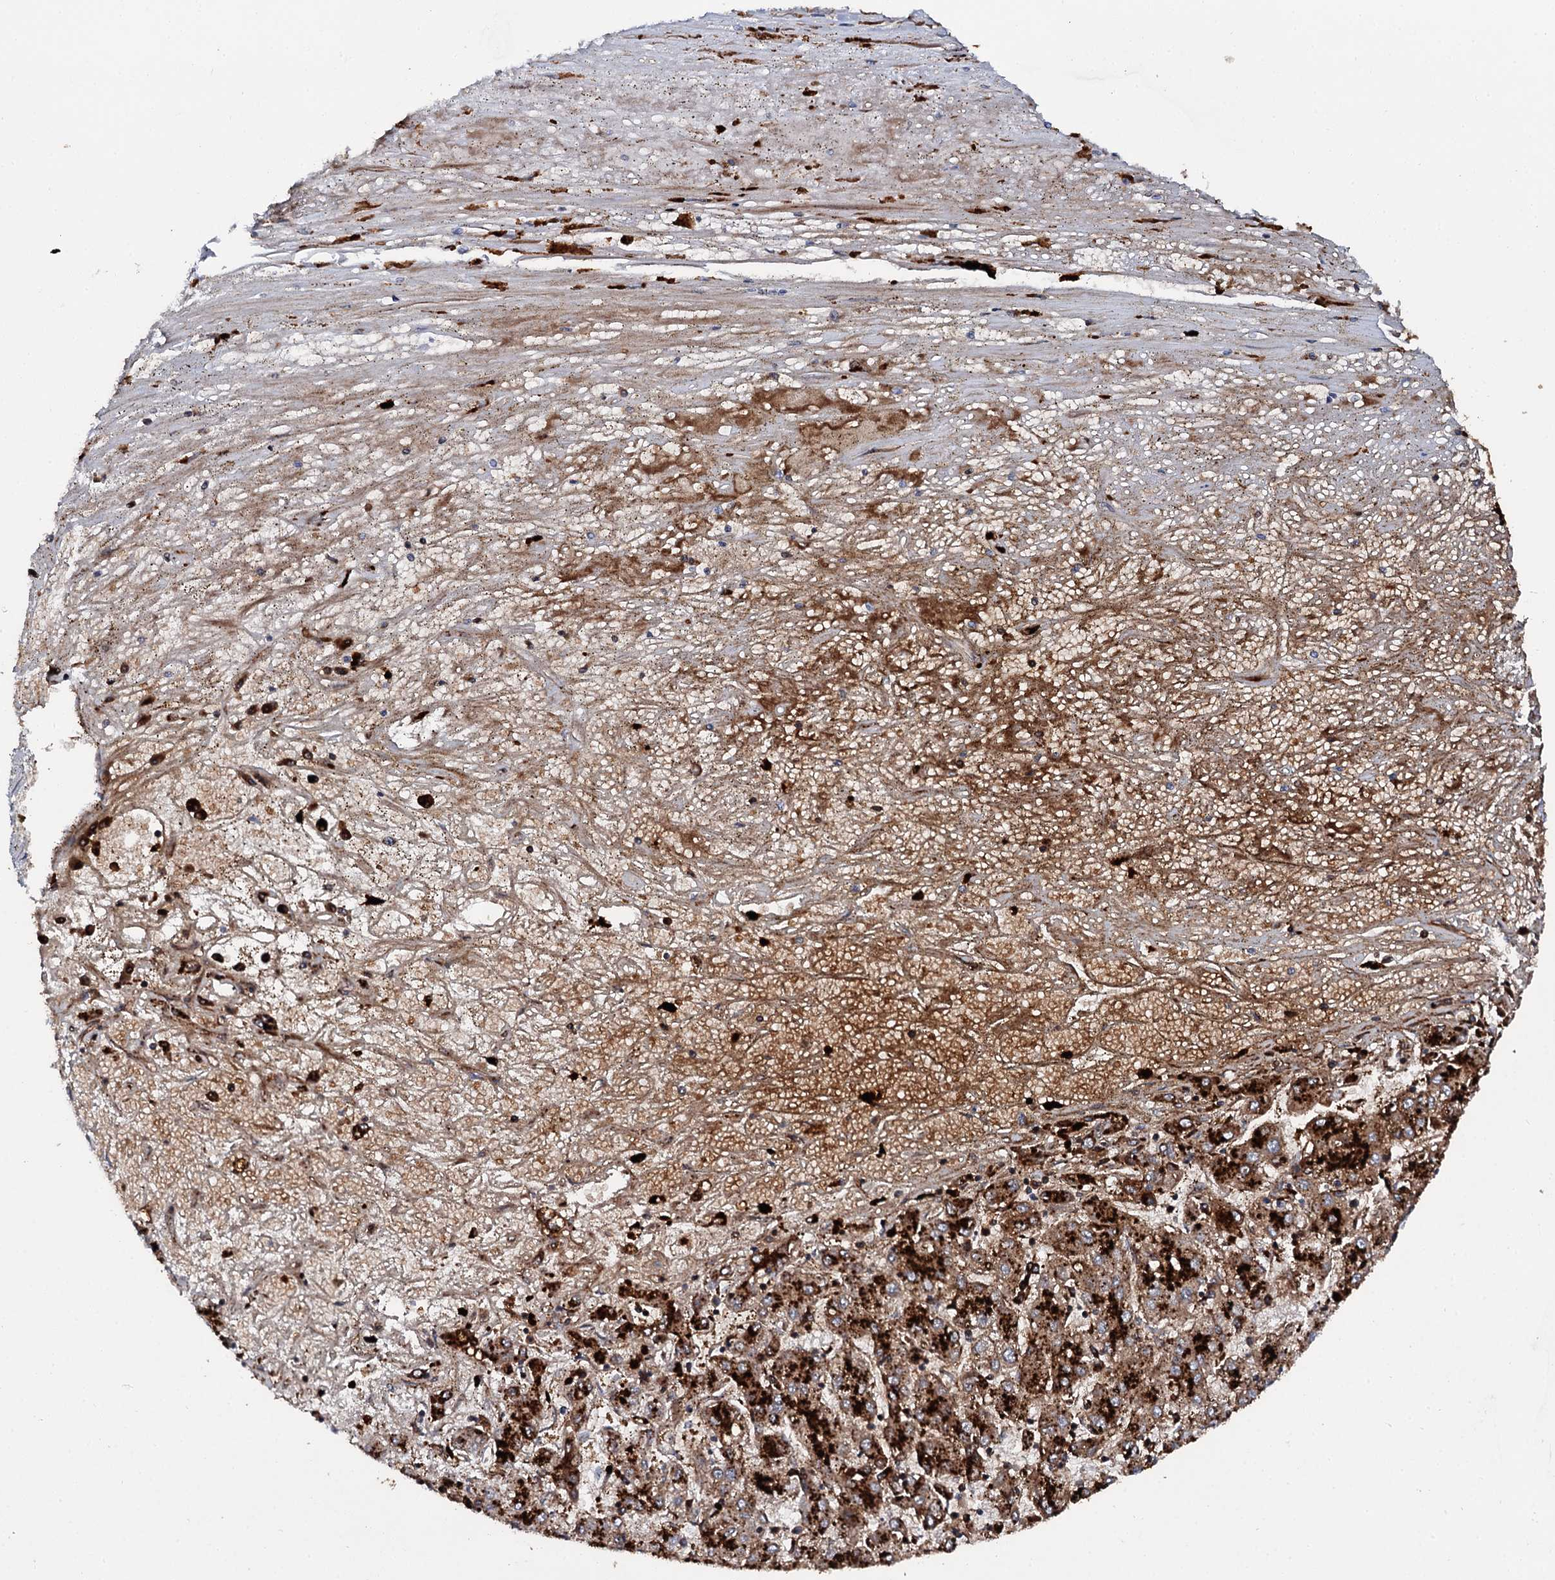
{"staining": {"intensity": "strong", "quantity": "25%-75%", "location": "cytoplasmic/membranous"}, "tissue": "liver cancer", "cell_type": "Tumor cells", "image_type": "cancer", "snomed": [{"axis": "morphology", "description": "Carcinoma, Hepatocellular, NOS"}, {"axis": "topography", "description": "Liver"}], "caption": "IHC micrograph of neoplastic tissue: liver hepatocellular carcinoma stained using immunohistochemistry (IHC) shows high levels of strong protein expression localized specifically in the cytoplasmic/membranous of tumor cells, appearing as a cytoplasmic/membranous brown color.", "gene": "GBA1", "patient": {"sex": "male", "age": 72}}